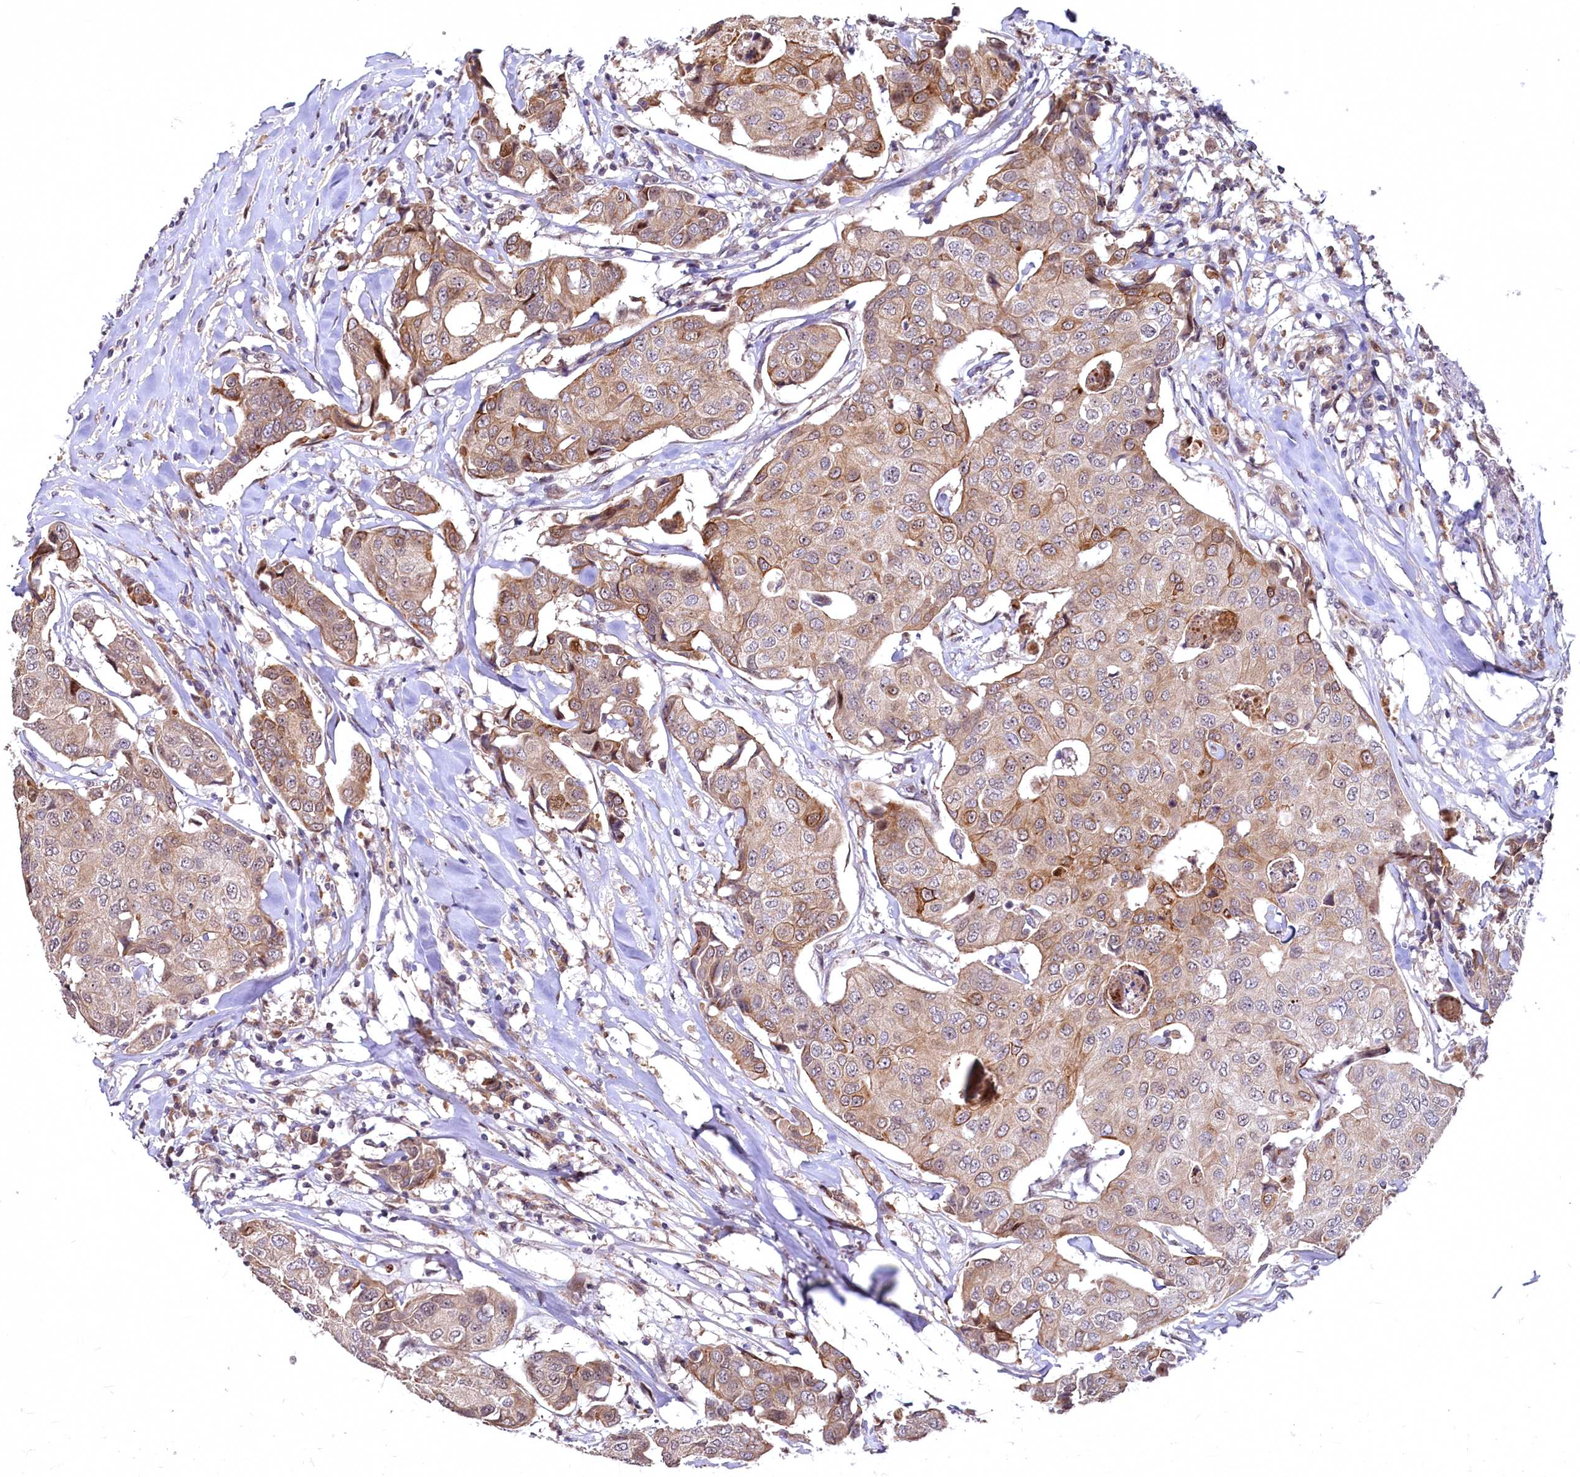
{"staining": {"intensity": "moderate", "quantity": ">75%", "location": "cytoplasmic/membranous"}, "tissue": "breast cancer", "cell_type": "Tumor cells", "image_type": "cancer", "snomed": [{"axis": "morphology", "description": "Duct carcinoma"}, {"axis": "topography", "description": "Breast"}], "caption": "Human breast cancer (invasive ductal carcinoma) stained for a protein (brown) displays moderate cytoplasmic/membranous positive positivity in approximately >75% of tumor cells.", "gene": "N4BP2L1", "patient": {"sex": "female", "age": 80}}